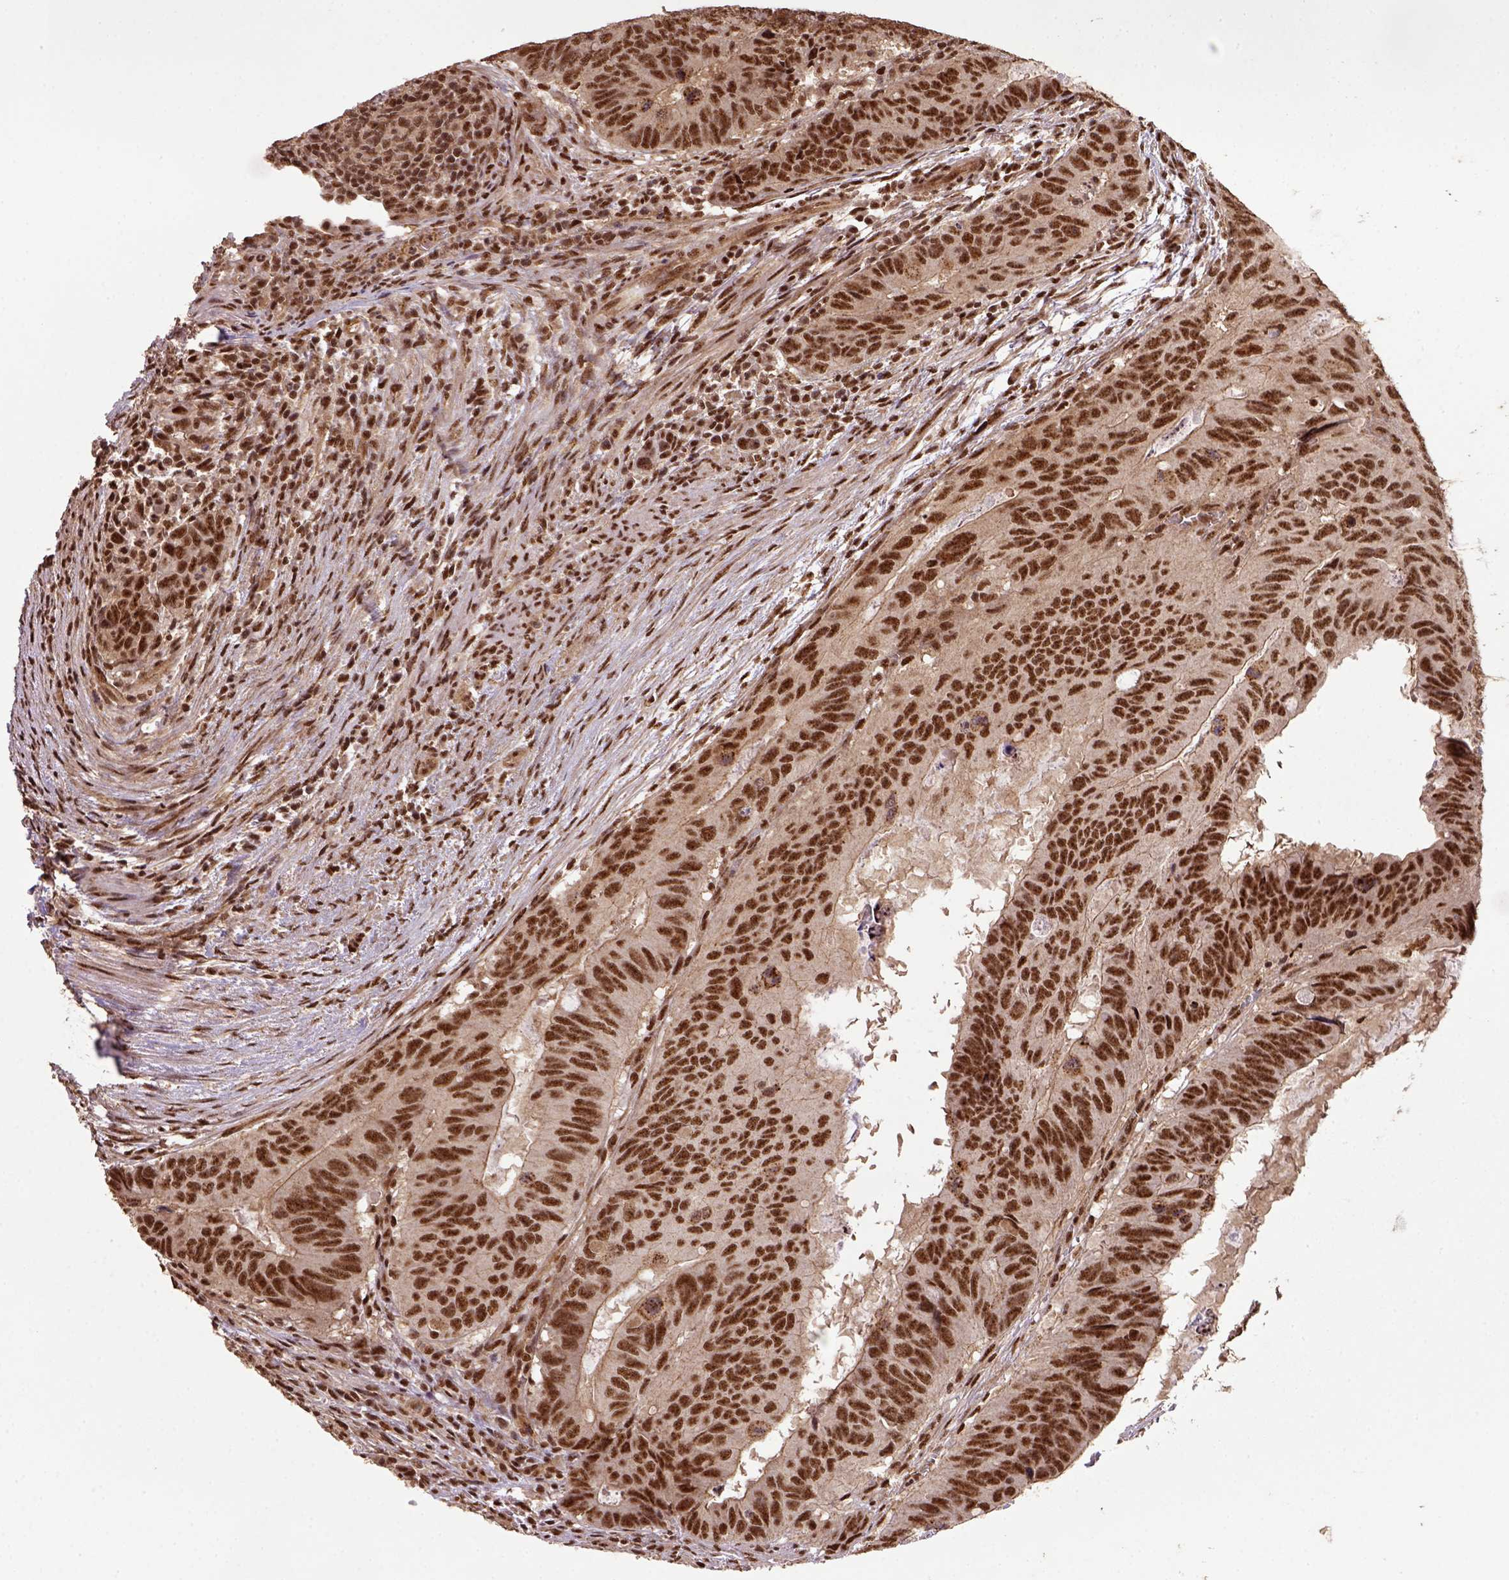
{"staining": {"intensity": "strong", "quantity": ">75%", "location": "nuclear"}, "tissue": "colorectal cancer", "cell_type": "Tumor cells", "image_type": "cancer", "snomed": [{"axis": "morphology", "description": "Adenocarcinoma, NOS"}, {"axis": "topography", "description": "Colon"}], "caption": "This histopathology image shows immunohistochemistry staining of human colorectal cancer, with high strong nuclear expression in approximately >75% of tumor cells.", "gene": "PPIG", "patient": {"sex": "male", "age": 79}}